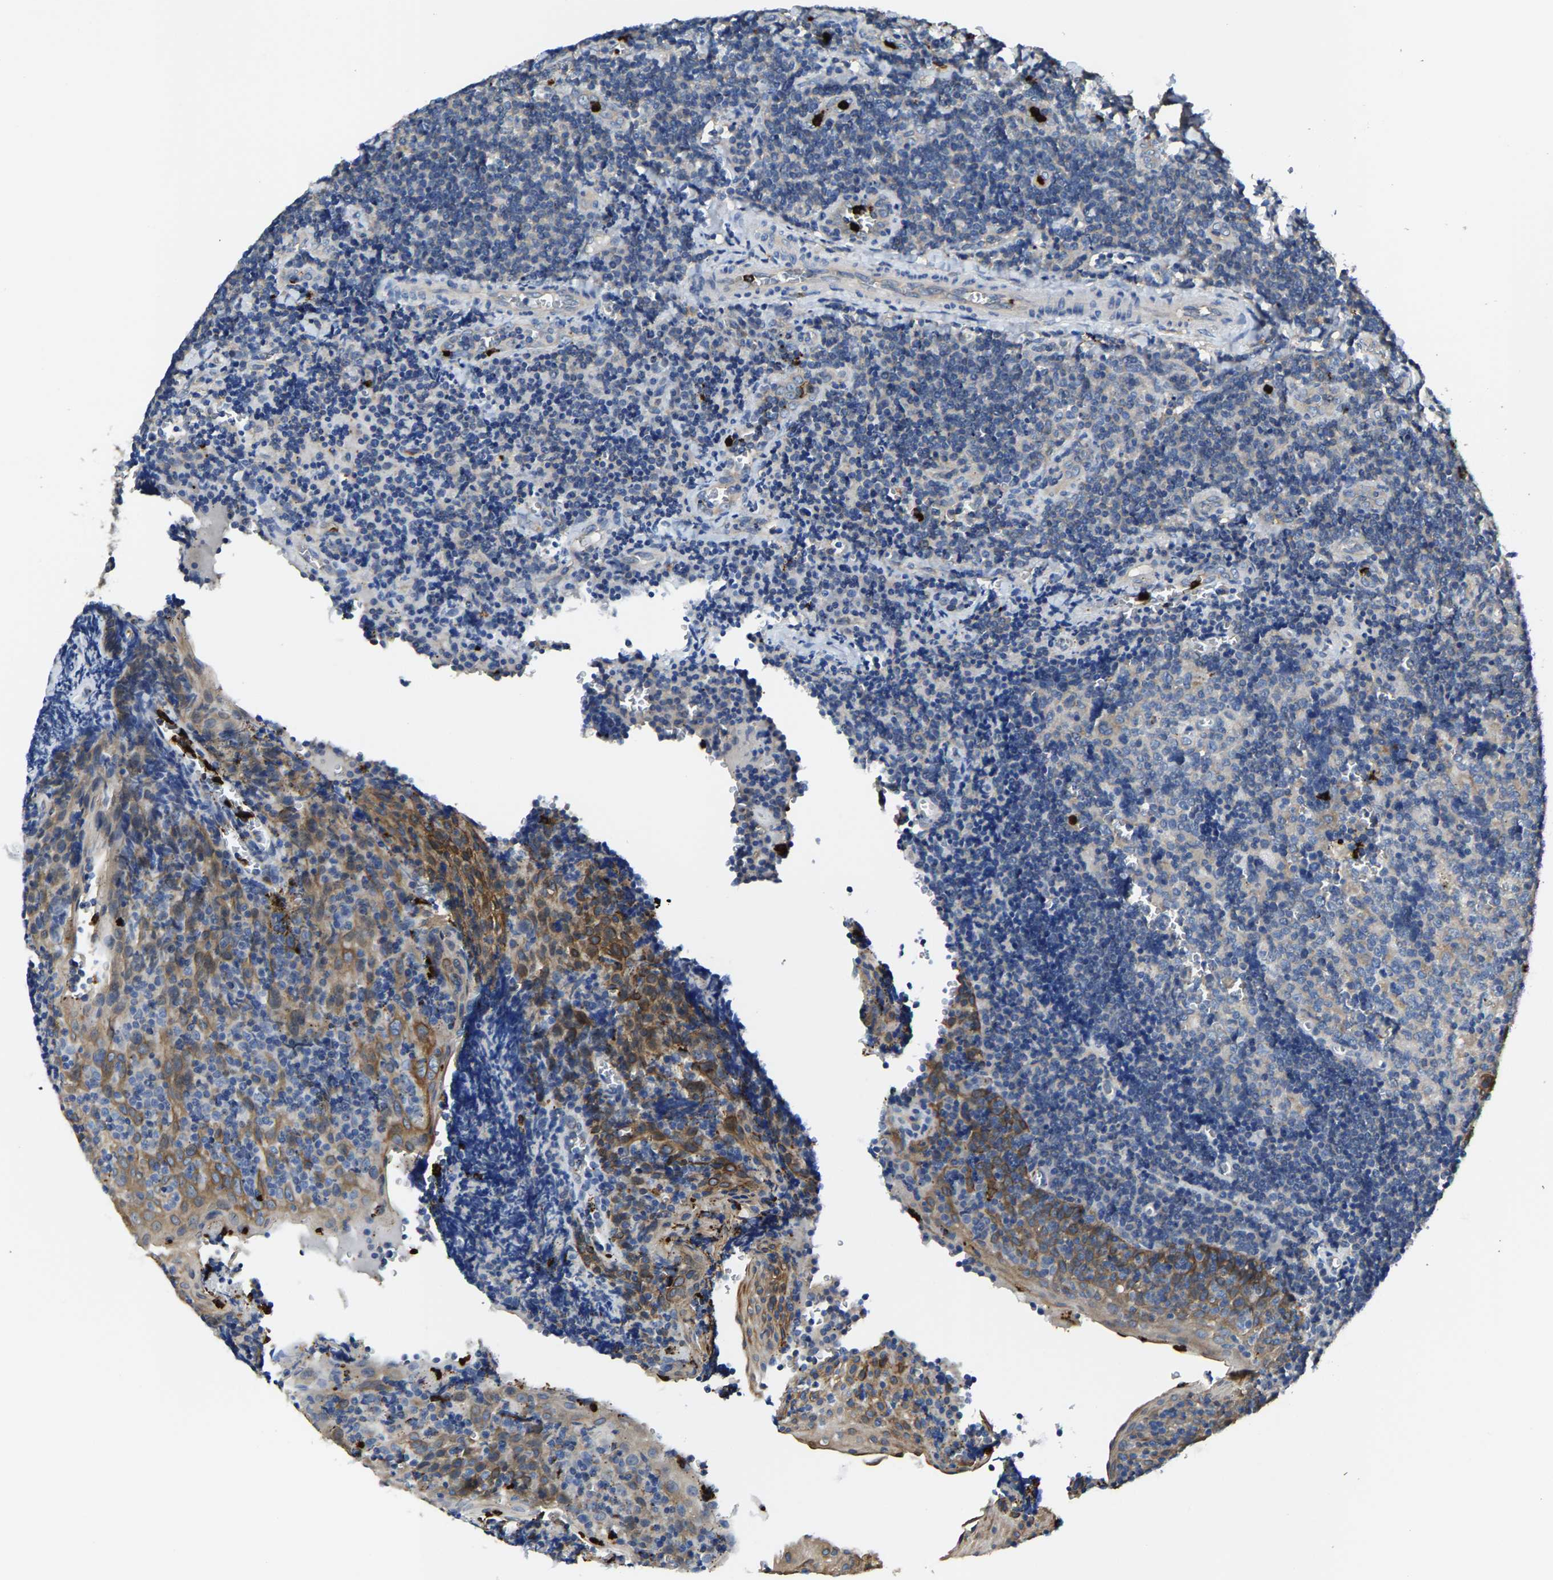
{"staining": {"intensity": "negative", "quantity": "none", "location": "none"}, "tissue": "tonsil", "cell_type": "Germinal center cells", "image_type": "normal", "snomed": [{"axis": "morphology", "description": "Normal tissue, NOS"}, {"axis": "morphology", "description": "Inflammation, NOS"}, {"axis": "topography", "description": "Tonsil"}], "caption": "This is an immunohistochemistry (IHC) photomicrograph of normal human tonsil. There is no staining in germinal center cells.", "gene": "TRAF6", "patient": {"sex": "female", "age": 31}}